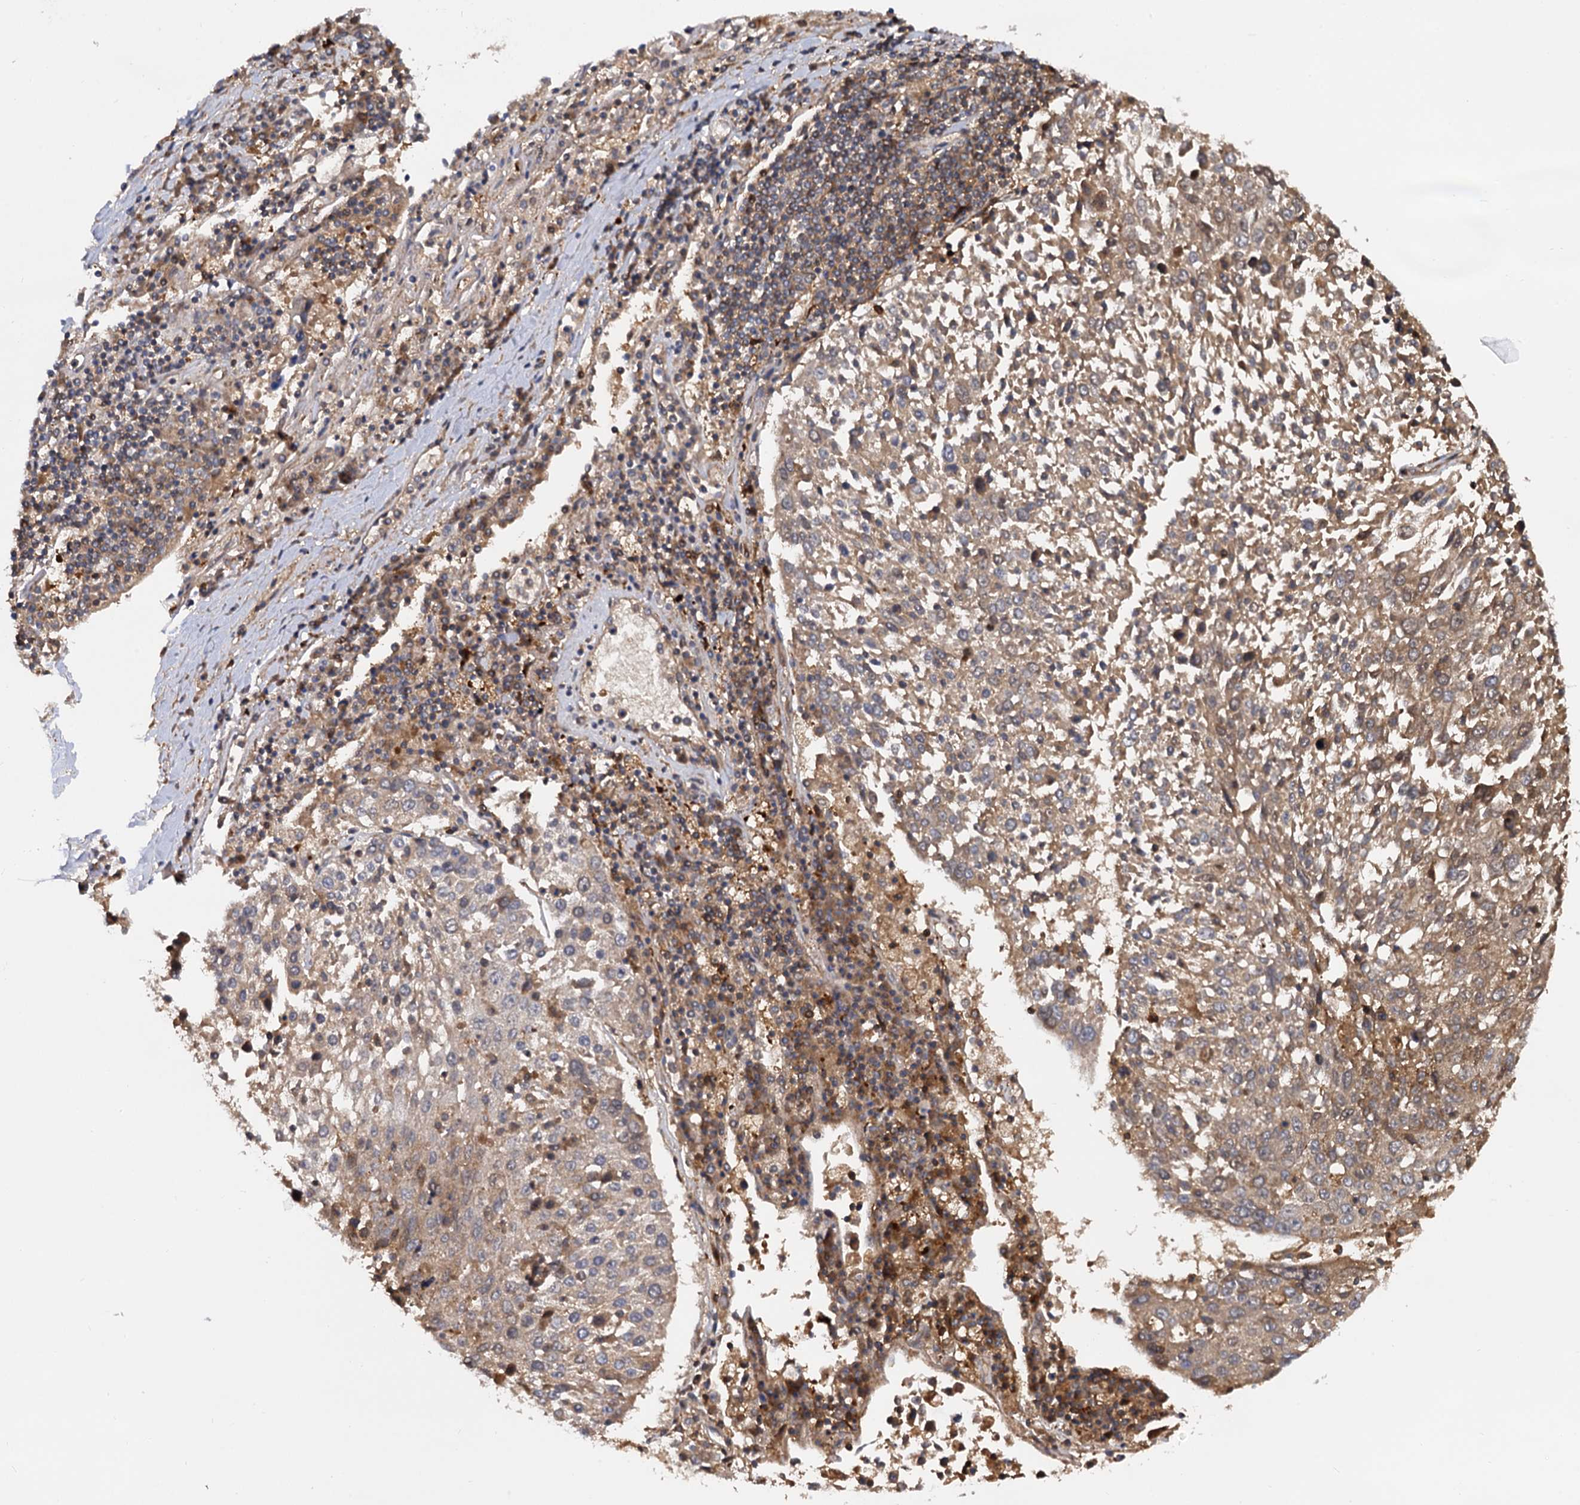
{"staining": {"intensity": "weak", "quantity": "25%-75%", "location": "cytoplasmic/membranous"}, "tissue": "lung cancer", "cell_type": "Tumor cells", "image_type": "cancer", "snomed": [{"axis": "morphology", "description": "Squamous cell carcinoma, NOS"}, {"axis": "topography", "description": "Lung"}], "caption": "Brown immunohistochemical staining in lung squamous cell carcinoma shows weak cytoplasmic/membranous positivity in approximately 25%-75% of tumor cells. (Stains: DAB in brown, nuclei in blue, Microscopy: brightfield microscopy at high magnification).", "gene": "SELENOP", "patient": {"sex": "male", "age": 65}}